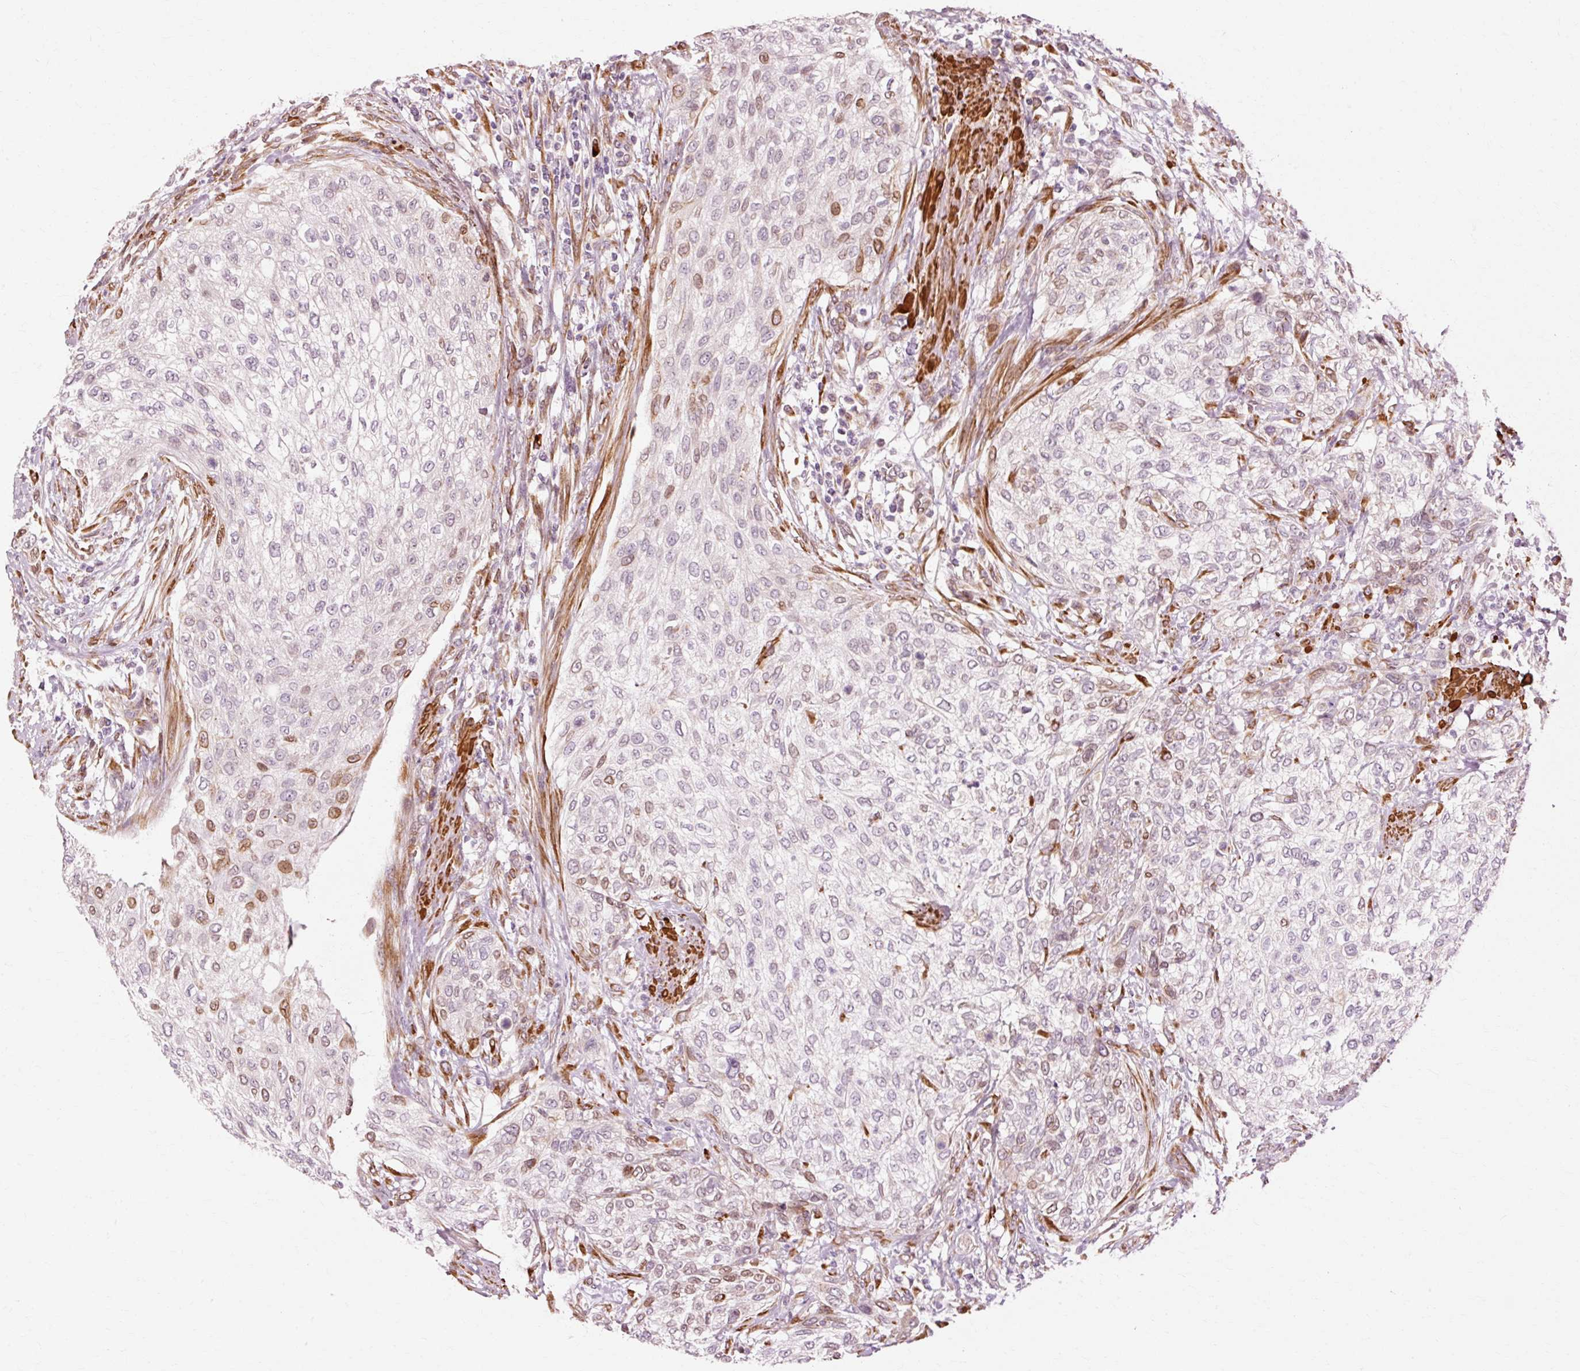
{"staining": {"intensity": "negative", "quantity": "none", "location": "none"}, "tissue": "urothelial cancer", "cell_type": "Tumor cells", "image_type": "cancer", "snomed": [{"axis": "morphology", "description": "Urothelial carcinoma, High grade"}, {"axis": "topography", "description": "Urinary bladder"}], "caption": "This is an immunohistochemistry (IHC) histopathology image of urothelial cancer. There is no expression in tumor cells.", "gene": "RGPD5", "patient": {"sex": "male", "age": 35}}